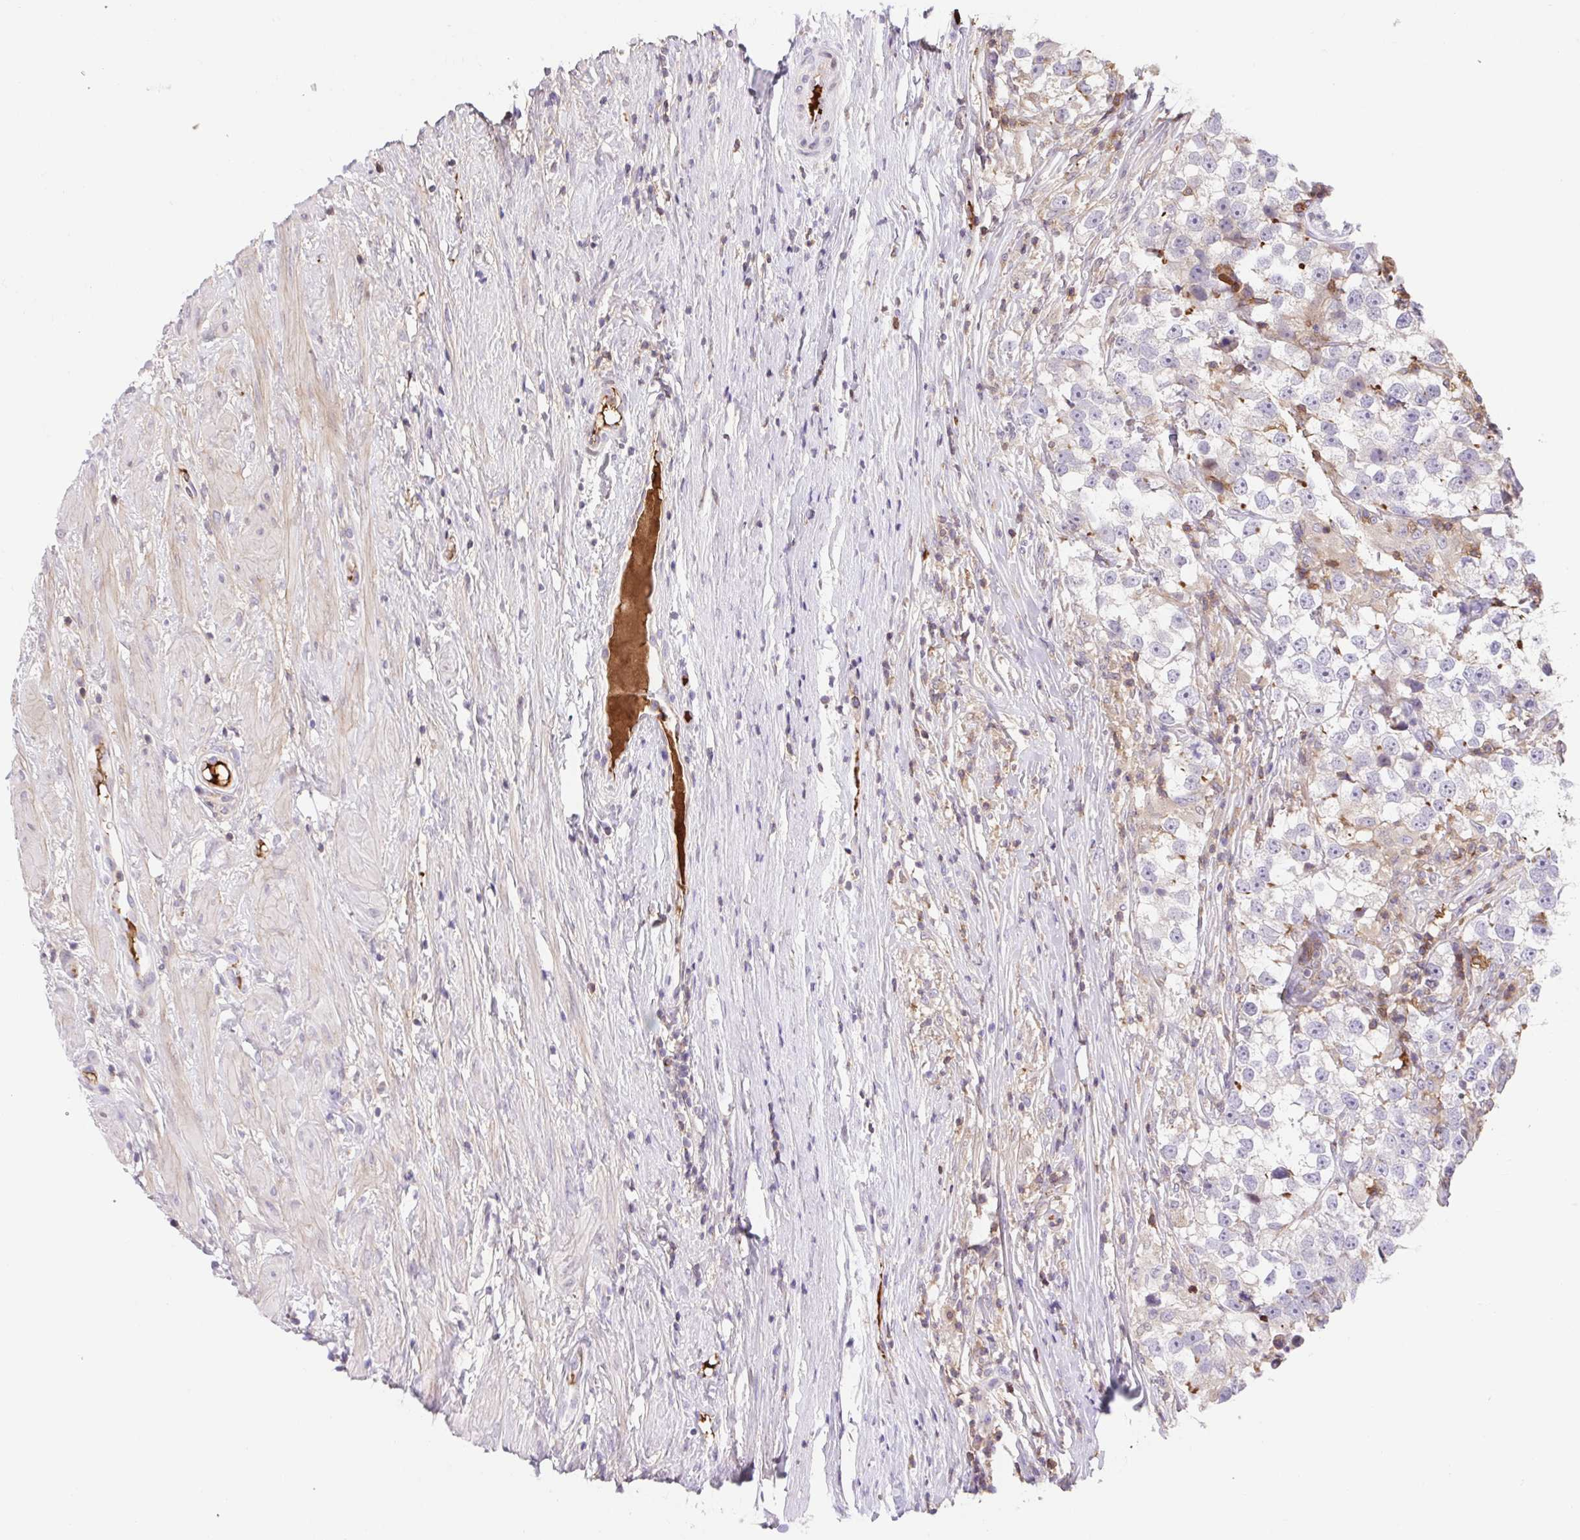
{"staining": {"intensity": "negative", "quantity": "none", "location": "none"}, "tissue": "testis cancer", "cell_type": "Tumor cells", "image_type": "cancer", "snomed": [{"axis": "morphology", "description": "Seminoma, NOS"}, {"axis": "topography", "description": "Testis"}], "caption": "Testis seminoma stained for a protein using immunohistochemistry displays no staining tumor cells.", "gene": "TPRG1", "patient": {"sex": "male", "age": 46}}